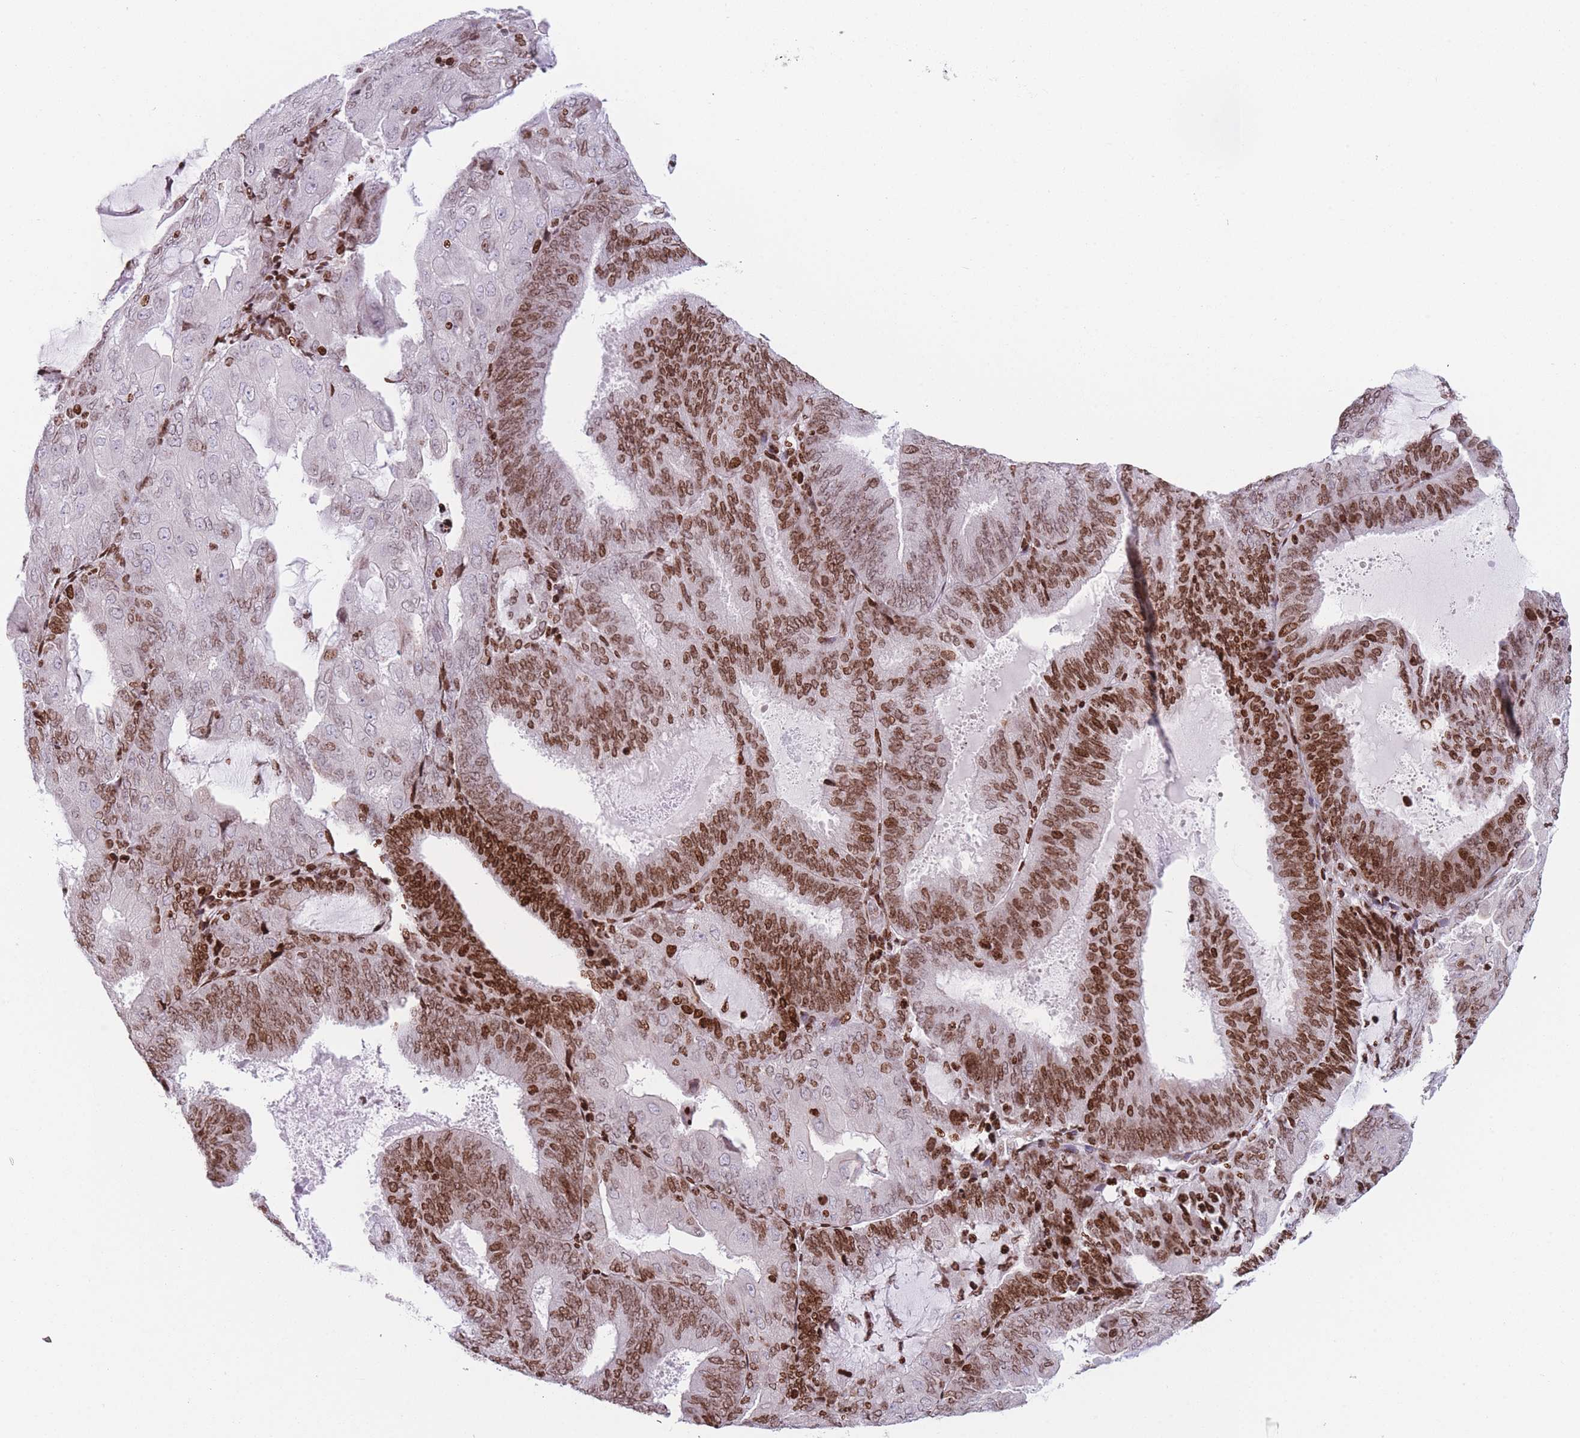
{"staining": {"intensity": "strong", "quantity": ">75%", "location": "nuclear"}, "tissue": "endometrial cancer", "cell_type": "Tumor cells", "image_type": "cancer", "snomed": [{"axis": "morphology", "description": "Adenocarcinoma, NOS"}, {"axis": "topography", "description": "Endometrium"}], "caption": "A high amount of strong nuclear expression is present in approximately >75% of tumor cells in endometrial cancer tissue.", "gene": "AK9", "patient": {"sex": "female", "age": 81}}